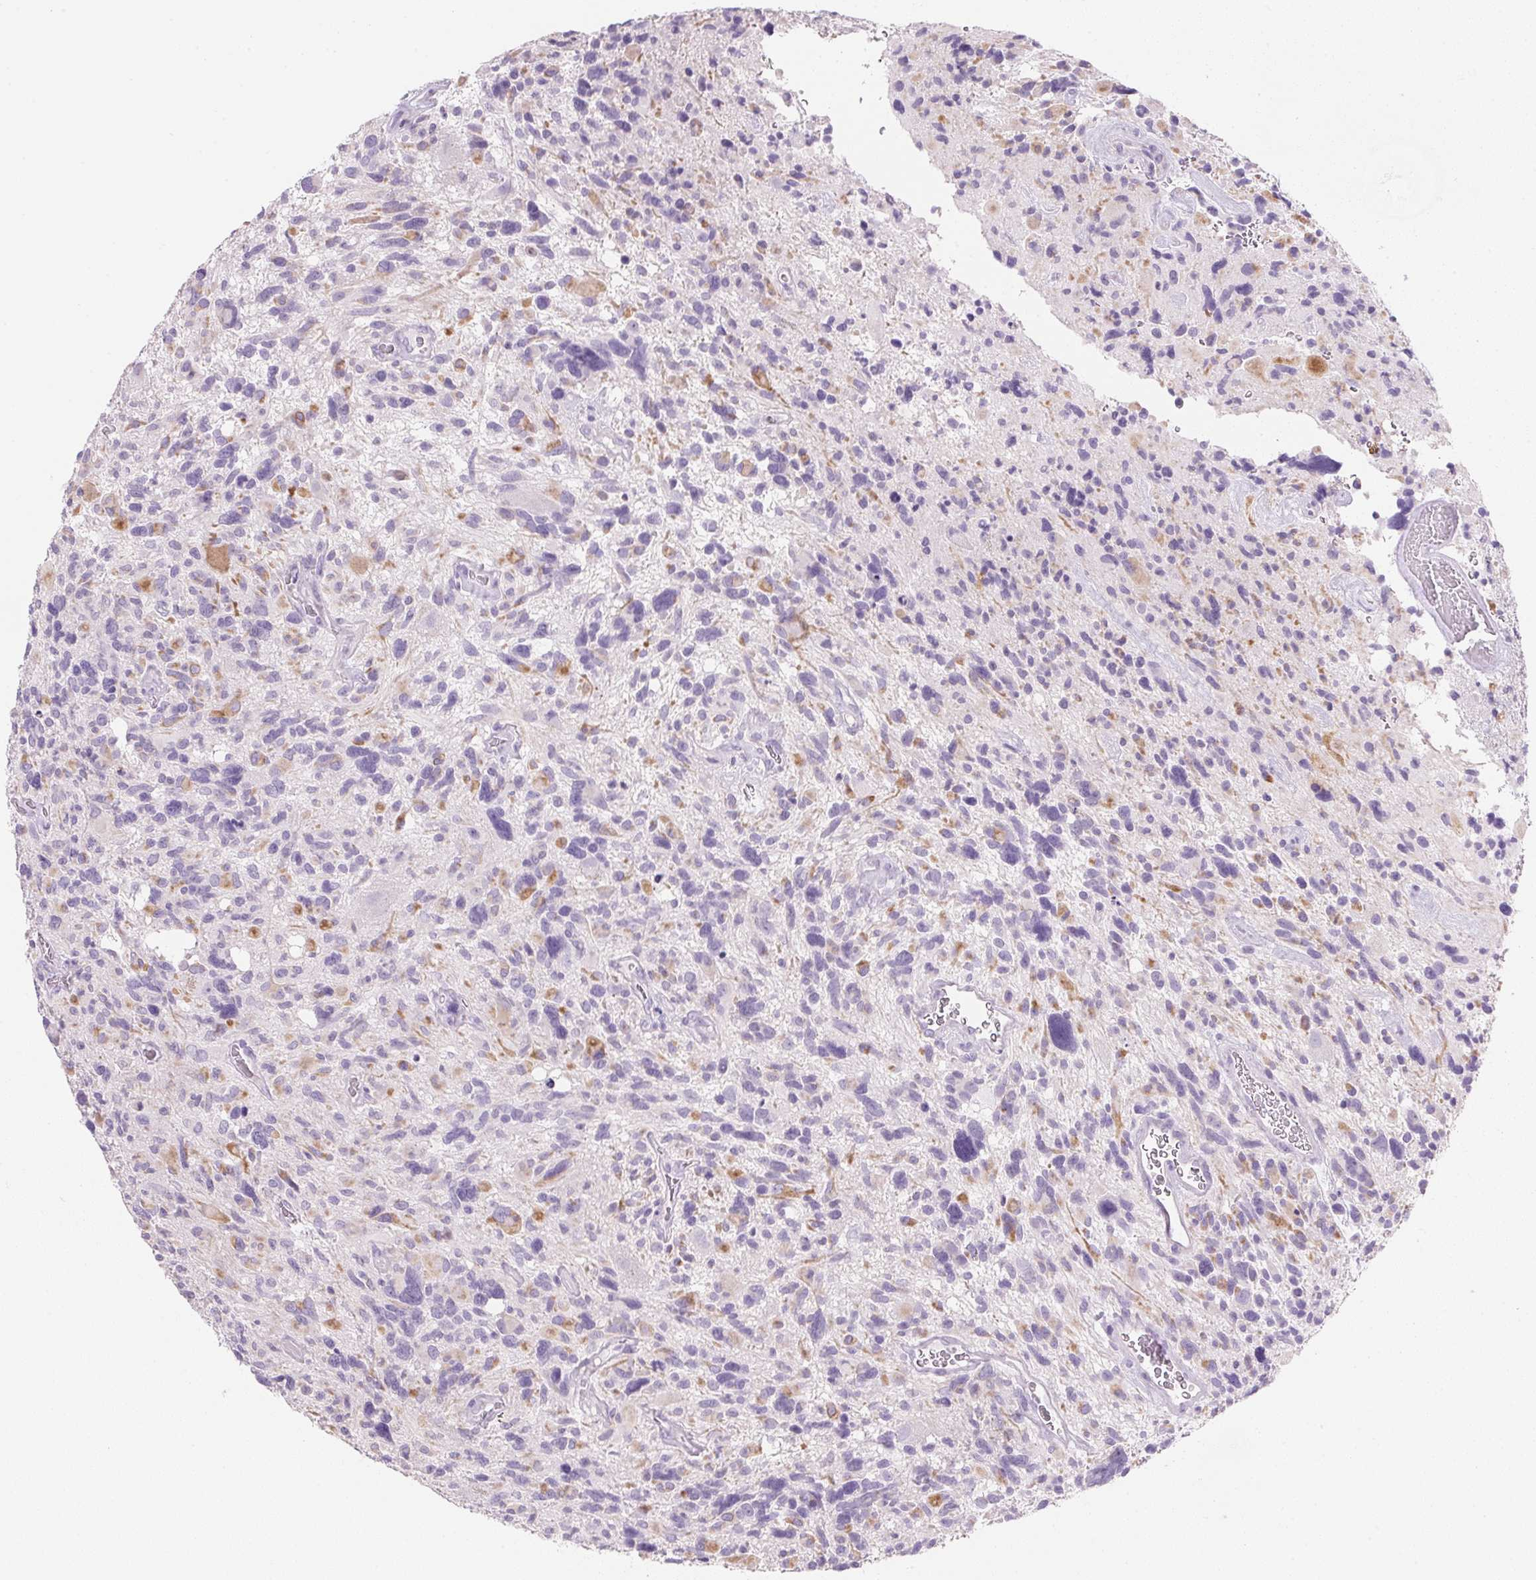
{"staining": {"intensity": "negative", "quantity": "none", "location": "none"}, "tissue": "glioma", "cell_type": "Tumor cells", "image_type": "cancer", "snomed": [{"axis": "morphology", "description": "Glioma, malignant, High grade"}, {"axis": "topography", "description": "Brain"}], "caption": "This is a histopathology image of immunohistochemistry staining of glioma, which shows no staining in tumor cells.", "gene": "KCNE2", "patient": {"sex": "male", "age": 49}}